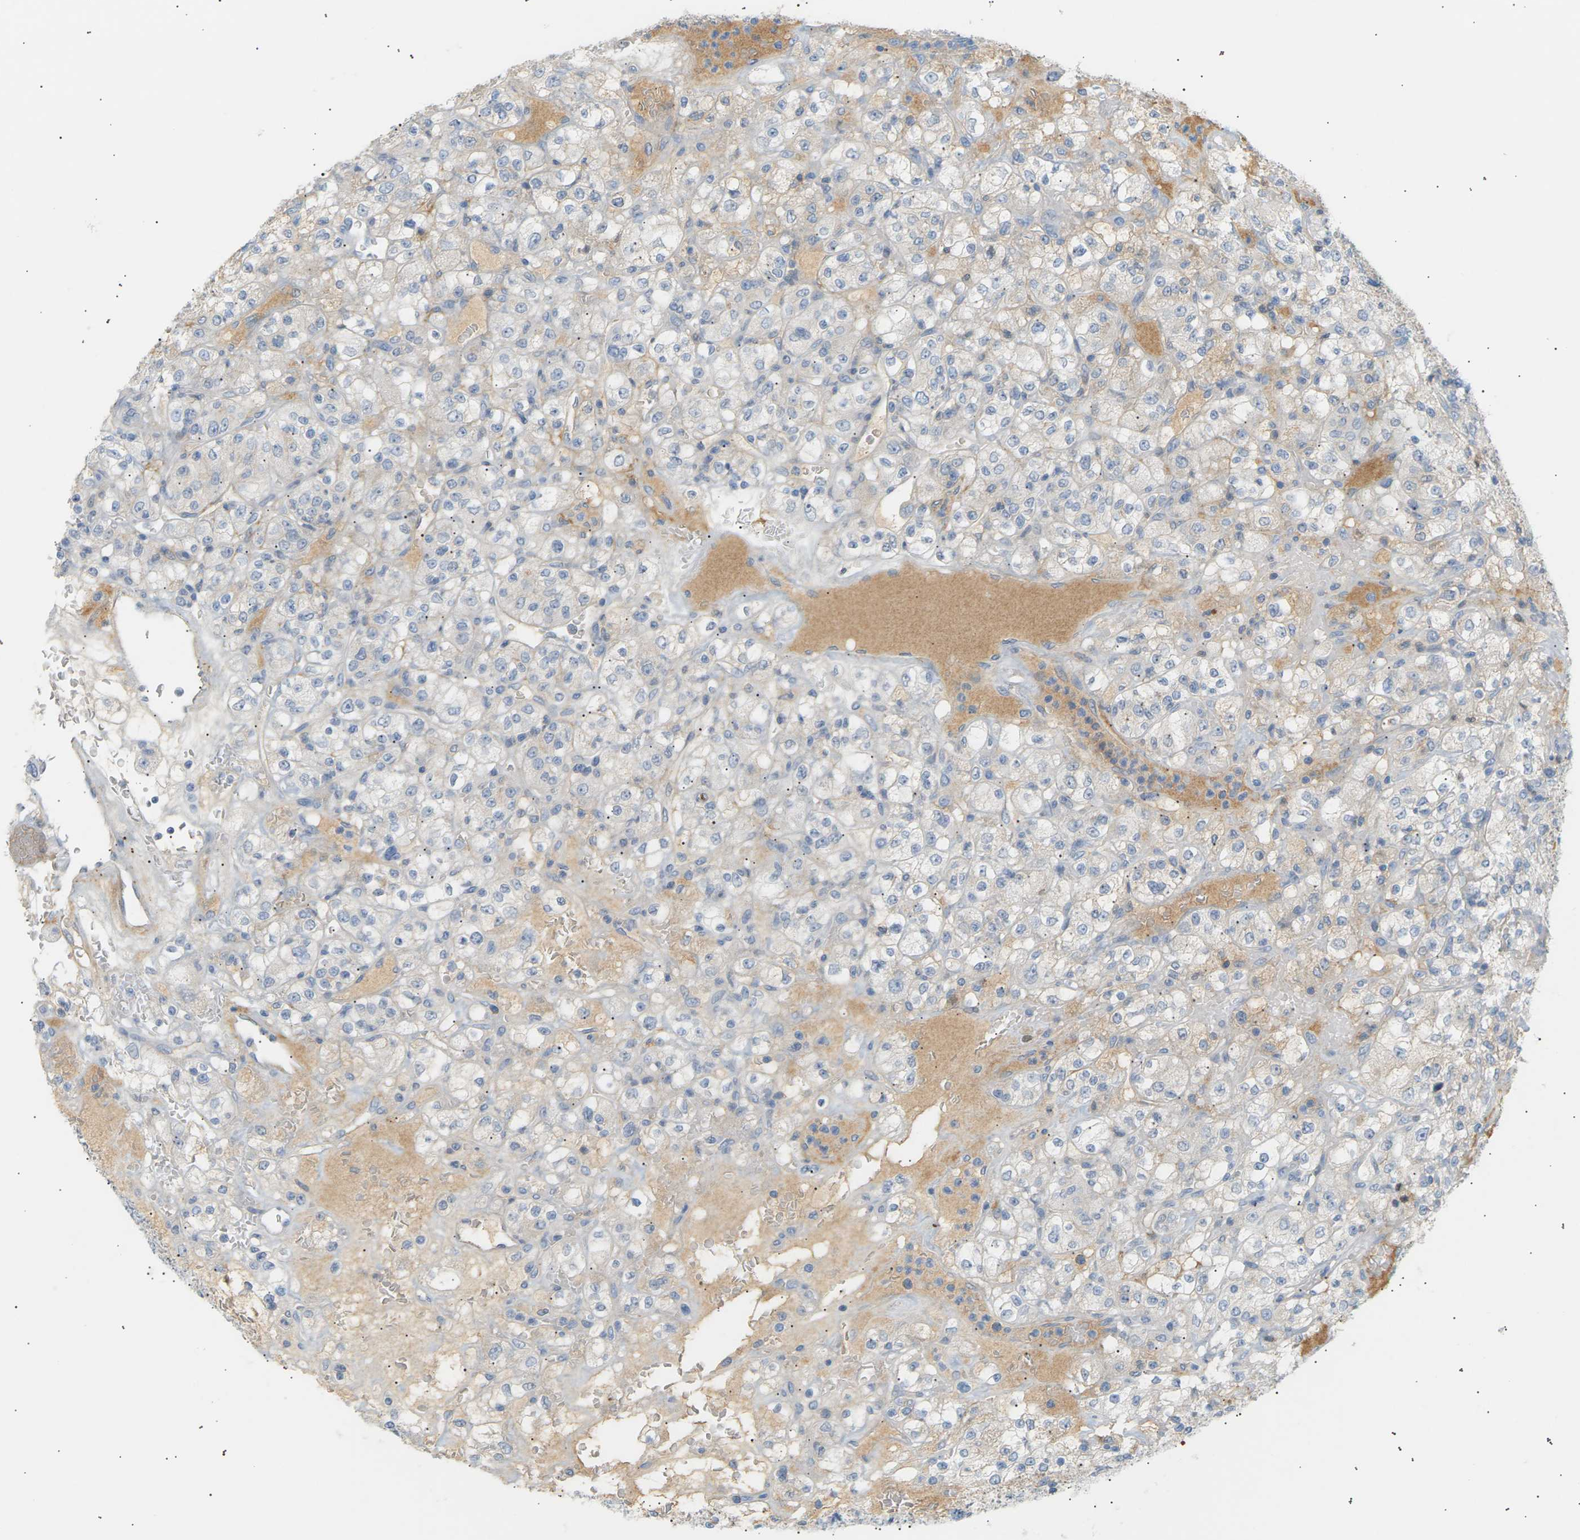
{"staining": {"intensity": "weak", "quantity": "<25%", "location": "cytoplasmic/membranous"}, "tissue": "renal cancer", "cell_type": "Tumor cells", "image_type": "cancer", "snomed": [{"axis": "morphology", "description": "Normal tissue, NOS"}, {"axis": "morphology", "description": "Adenocarcinoma, NOS"}, {"axis": "topography", "description": "Kidney"}], "caption": "There is no significant staining in tumor cells of adenocarcinoma (renal).", "gene": "CLU", "patient": {"sex": "female", "age": 72}}